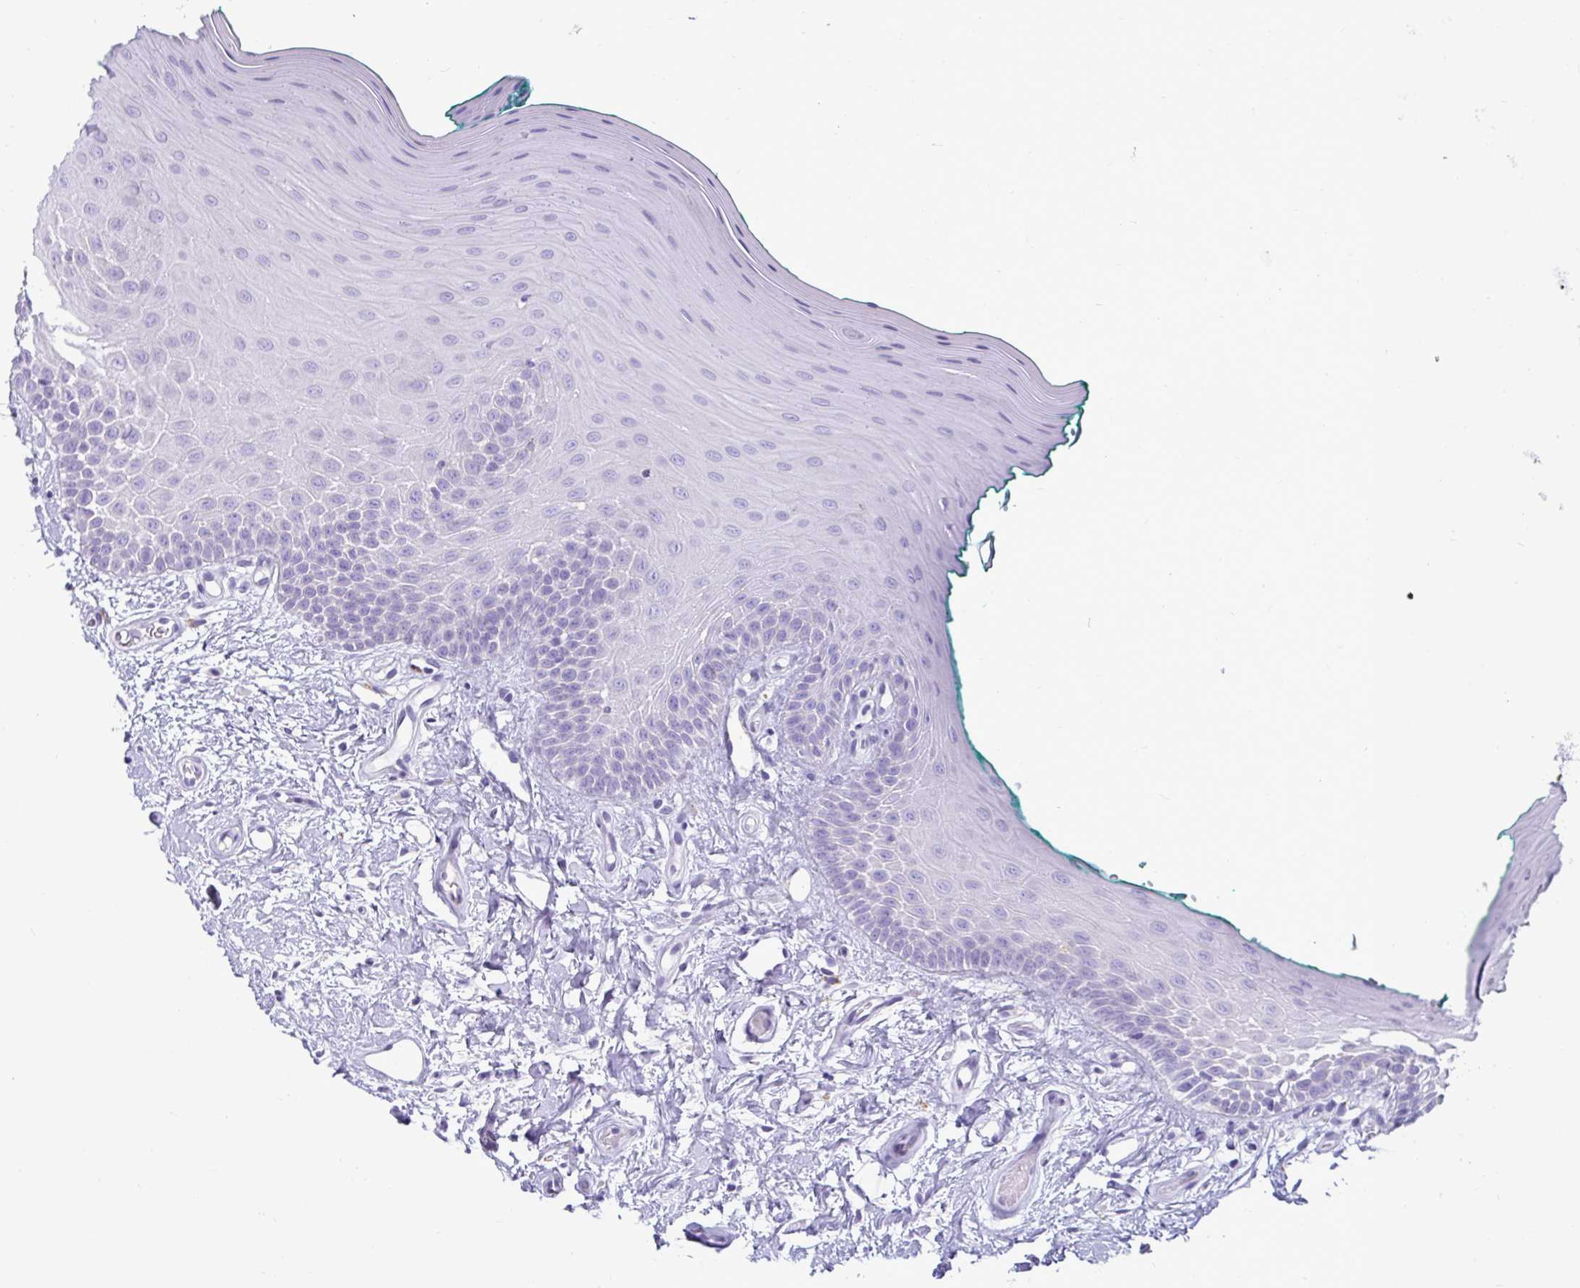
{"staining": {"intensity": "negative", "quantity": "none", "location": "none"}, "tissue": "oral mucosa", "cell_type": "Squamous epithelial cells", "image_type": "normal", "snomed": [{"axis": "morphology", "description": "Normal tissue, NOS"}, {"axis": "topography", "description": "Oral tissue"}], "caption": "A high-resolution histopathology image shows immunohistochemistry (IHC) staining of benign oral mucosa, which displays no significant positivity in squamous epithelial cells. (Brightfield microscopy of DAB immunohistochemistry at high magnification).", "gene": "CTSZ", "patient": {"sex": "female", "age": 40}}